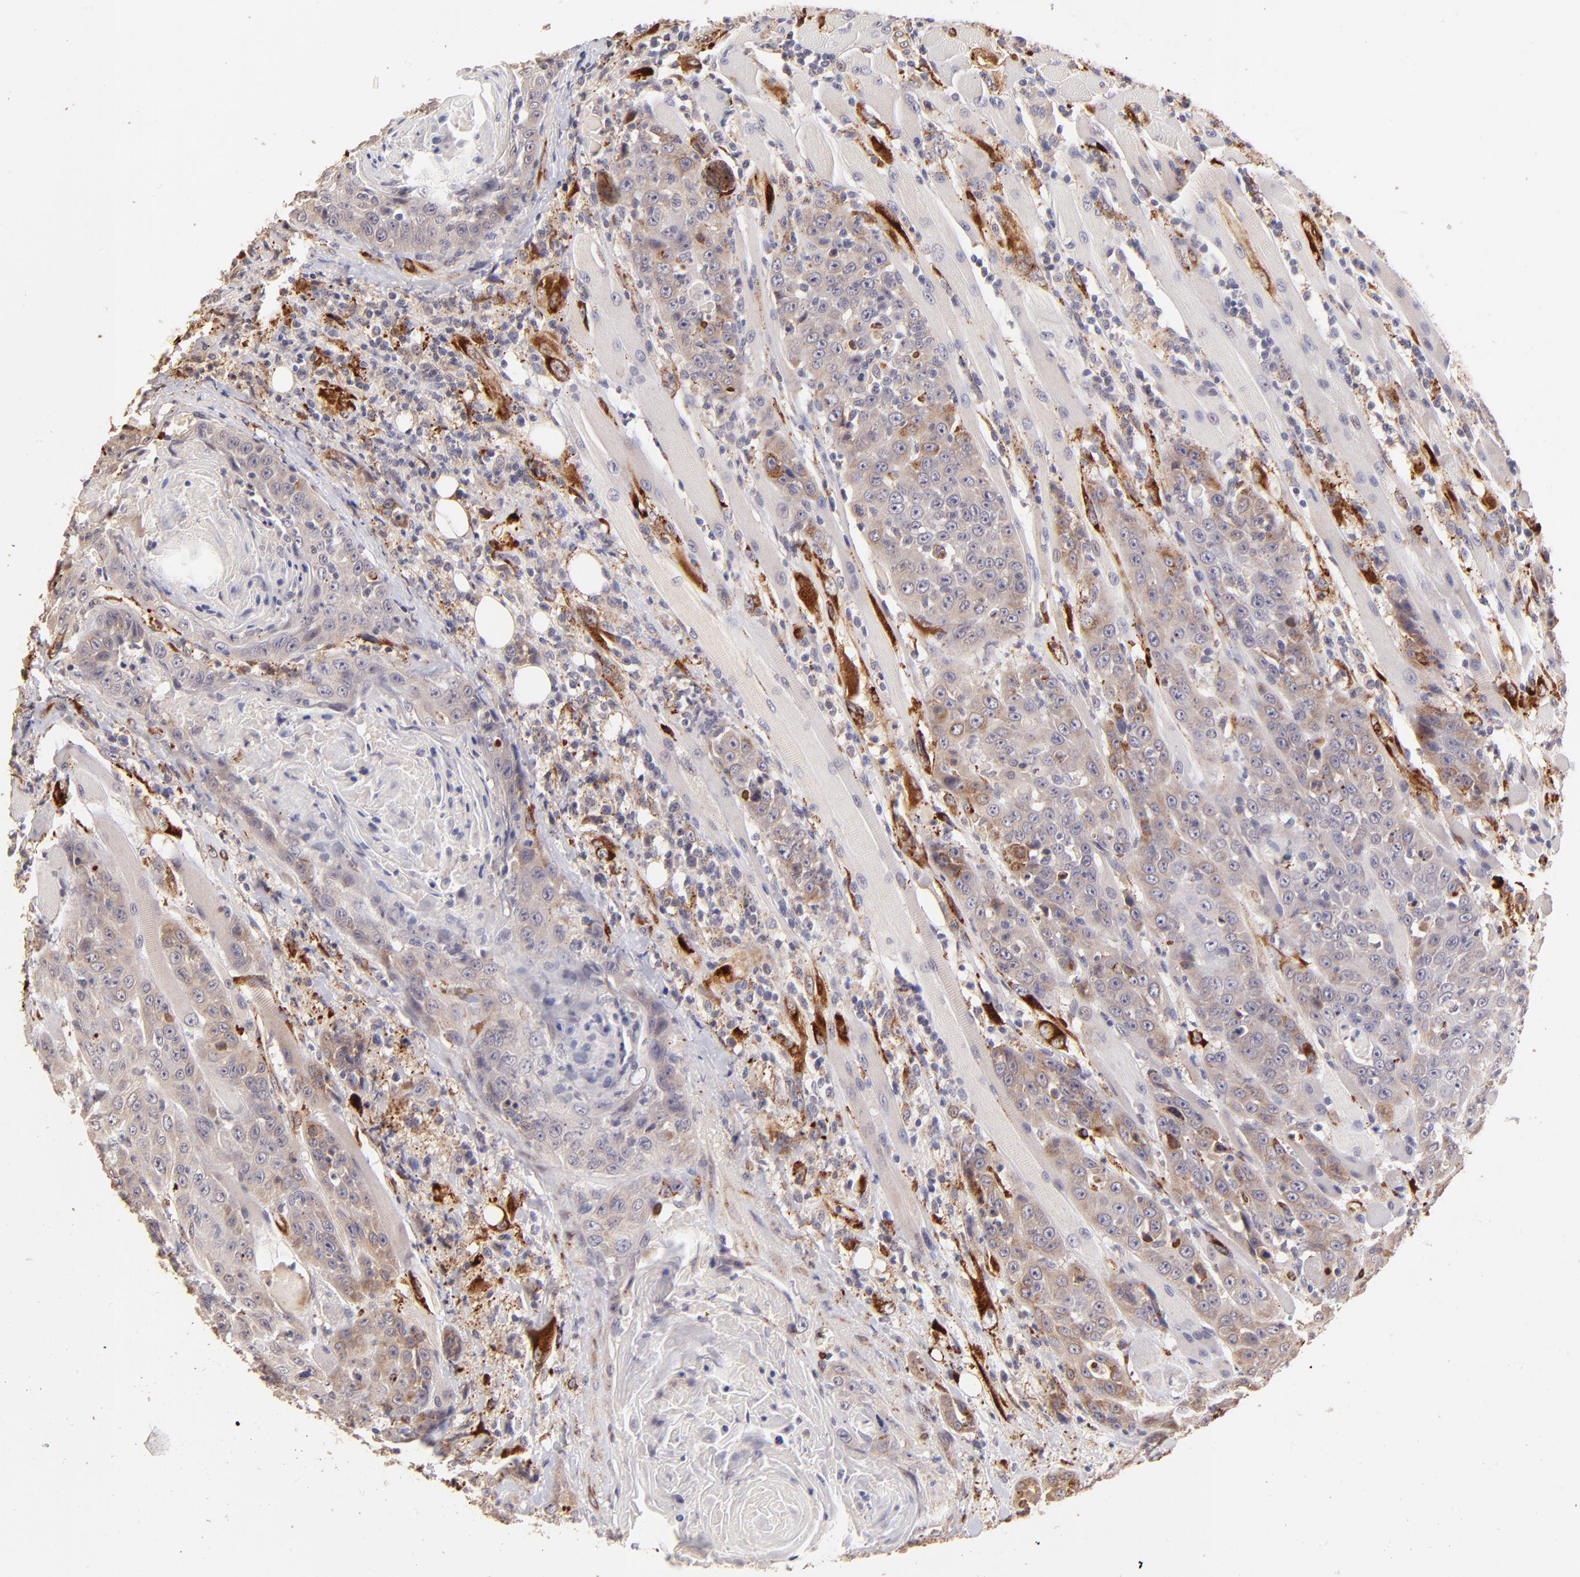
{"staining": {"intensity": "weak", "quantity": "25%-75%", "location": "cytoplasmic/membranous"}, "tissue": "head and neck cancer", "cell_type": "Tumor cells", "image_type": "cancer", "snomed": [{"axis": "morphology", "description": "Squamous cell carcinoma, NOS"}, {"axis": "topography", "description": "Head-Neck"}], "caption": "Head and neck cancer (squamous cell carcinoma) was stained to show a protein in brown. There is low levels of weak cytoplasmic/membranous staining in approximately 25%-75% of tumor cells.", "gene": "SPARC", "patient": {"sex": "female", "age": 84}}